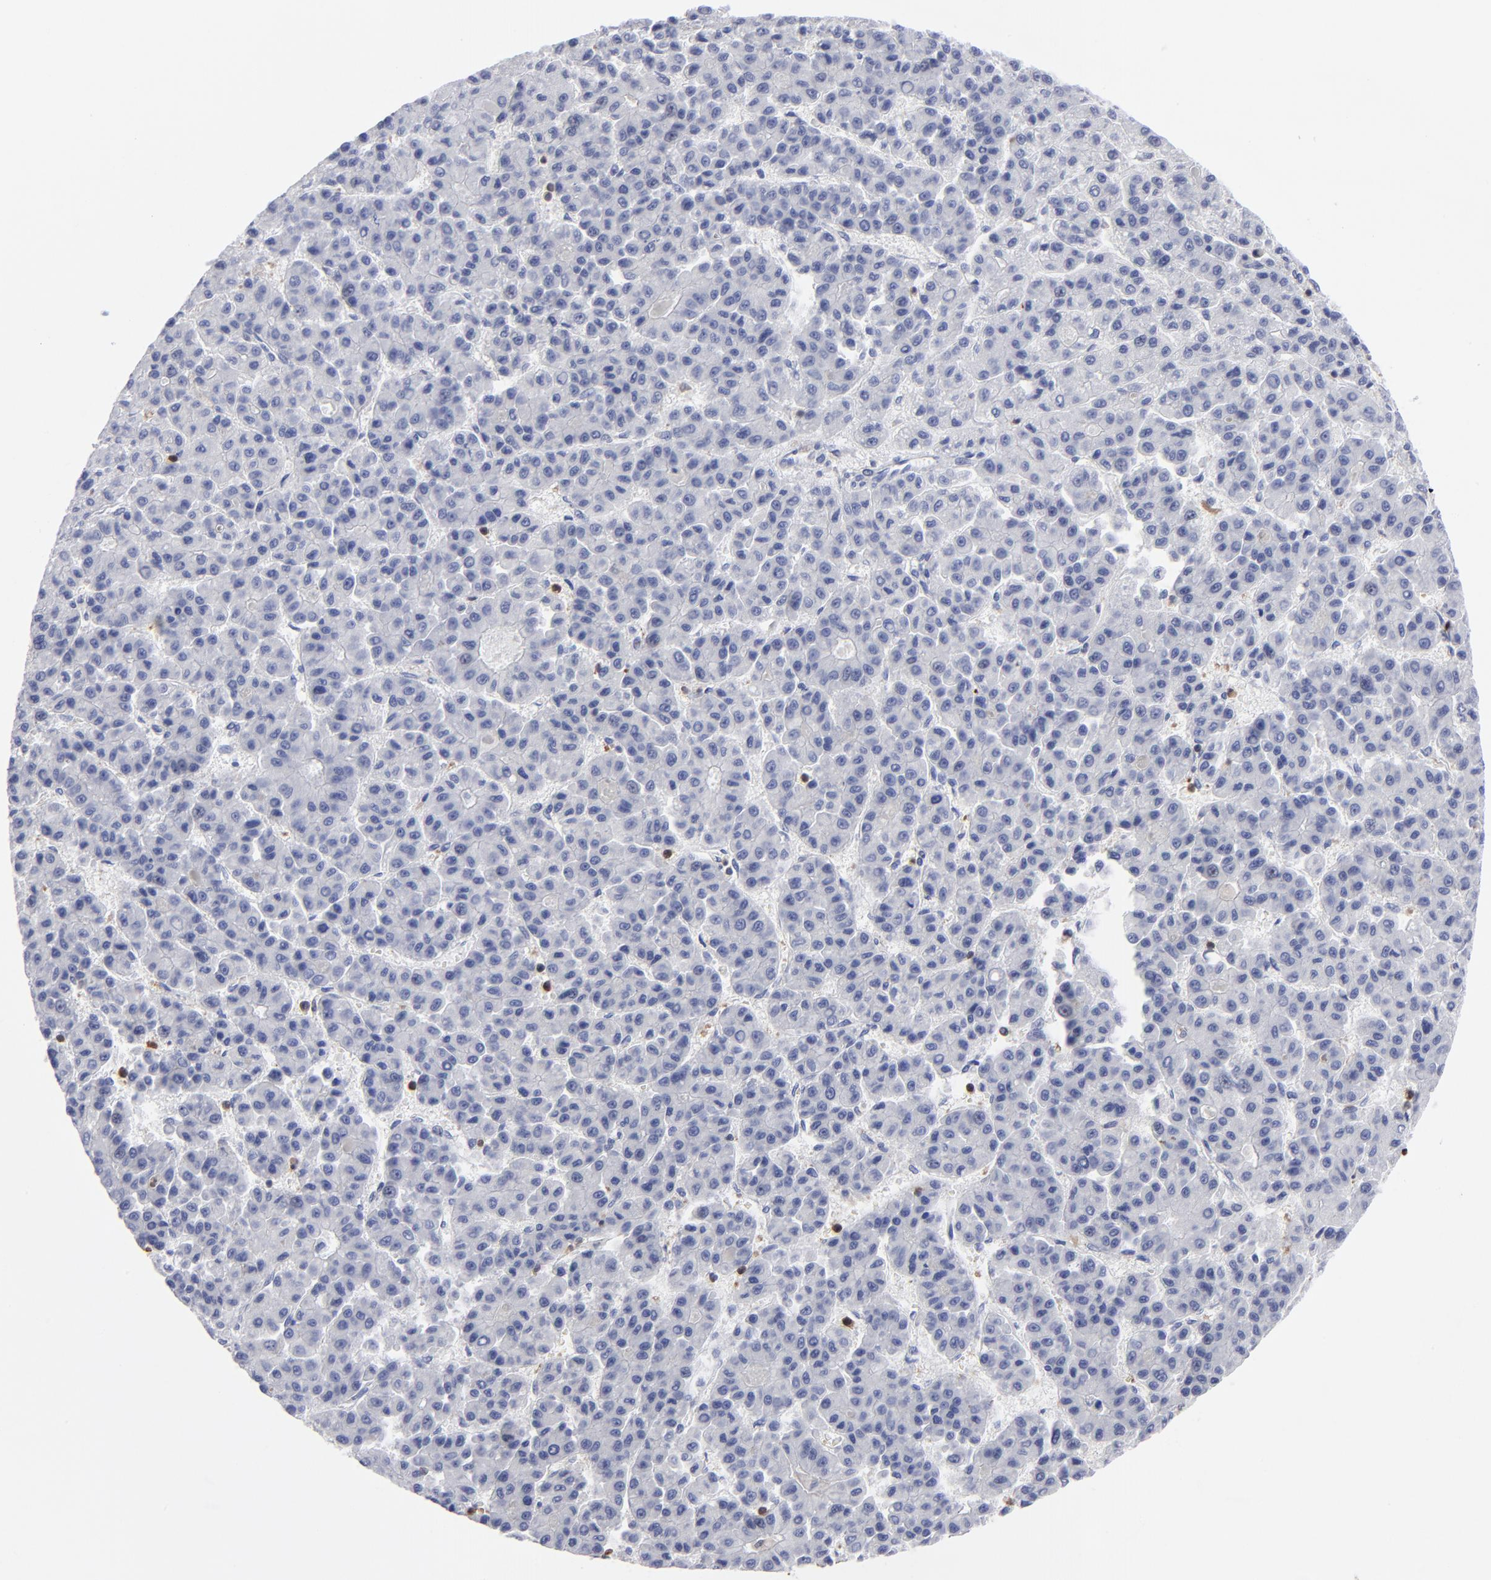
{"staining": {"intensity": "negative", "quantity": "none", "location": "none"}, "tissue": "liver cancer", "cell_type": "Tumor cells", "image_type": "cancer", "snomed": [{"axis": "morphology", "description": "Carcinoma, Hepatocellular, NOS"}, {"axis": "topography", "description": "Liver"}], "caption": "Immunohistochemistry micrograph of neoplastic tissue: human liver cancer stained with DAB displays no significant protein staining in tumor cells. (Stains: DAB immunohistochemistry (IHC) with hematoxylin counter stain, Microscopy: brightfield microscopy at high magnification).", "gene": "TBXT", "patient": {"sex": "male", "age": 70}}